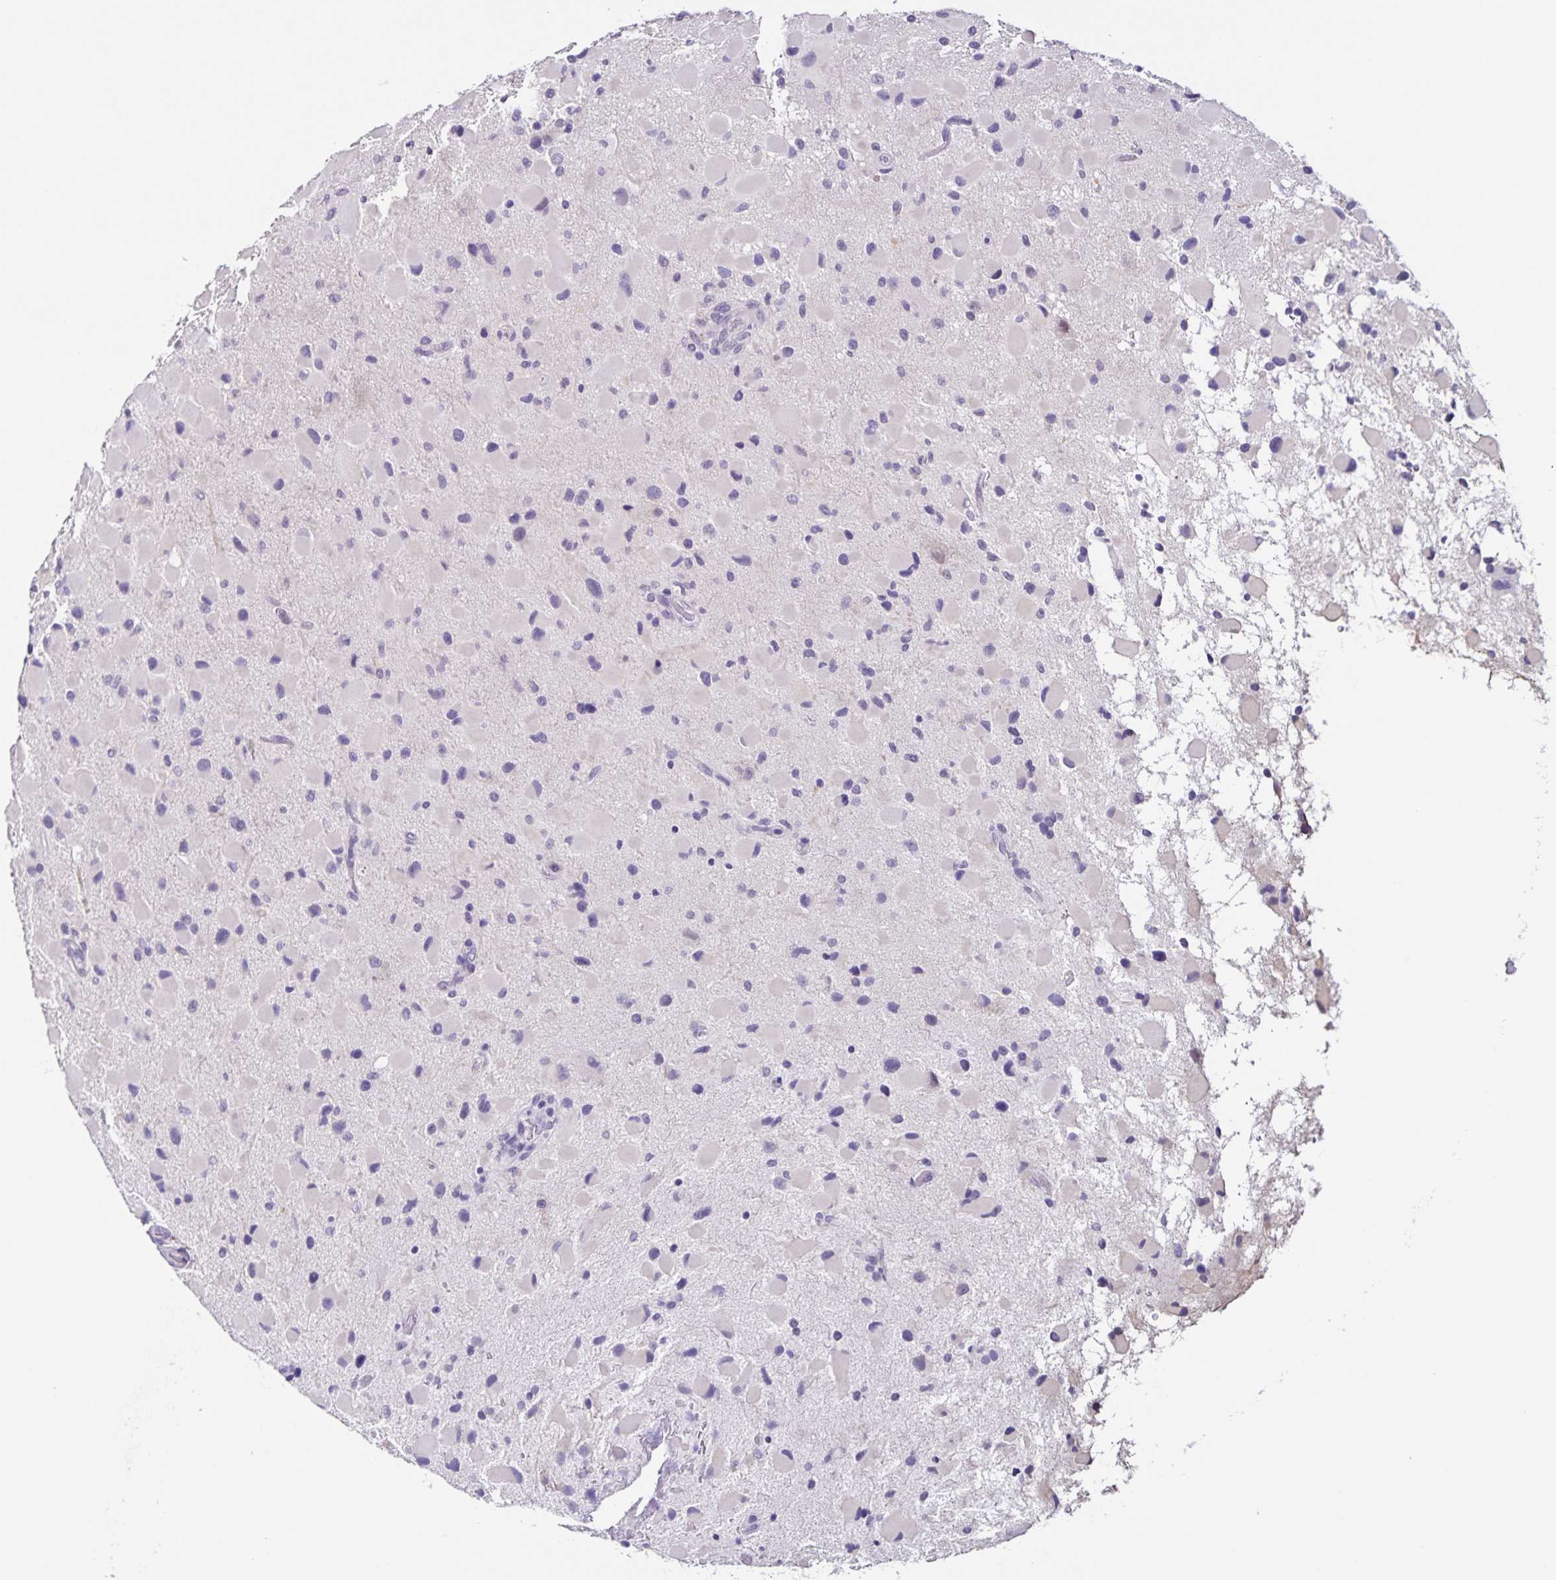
{"staining": {"intensity": "negative", "quantity": "none", "location": "none"}, "tissue": "glioma", "cell_type": "Tumor cells", "image_type": "cancer", "snomed": [{"axis": "morphology", "description": "Glioma, malignant, Low grade"}, {"axis": "topography", "description": "Brain"}], "caption": "Immunohistochemical staining of human malignant glioma (low-grade) displays no significant expression in tumor cells.", "gene": "SLC12A3", "patient": {"sex": "female", "age": 32}}